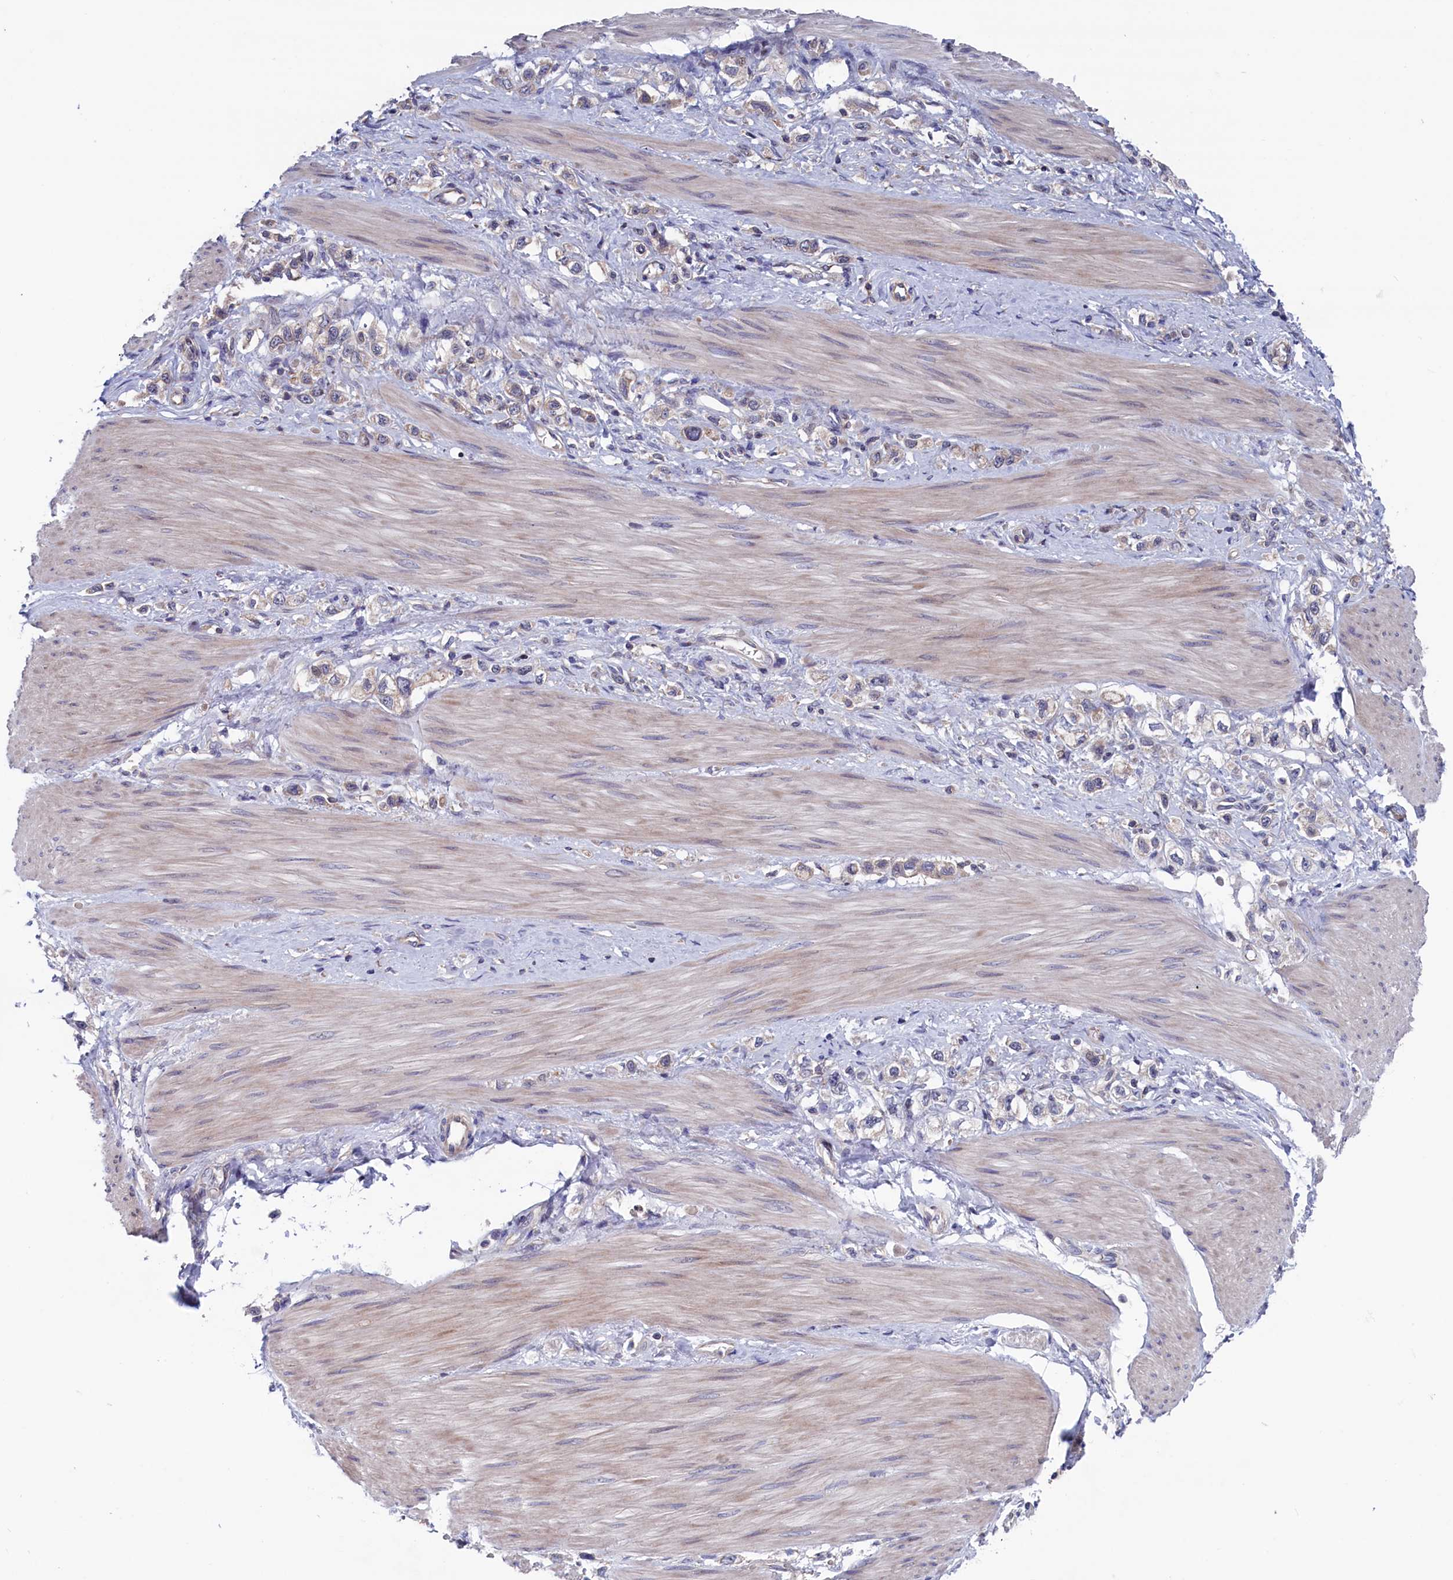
{"staining": {"intensity": "weak", "quantity": "<25%", "location": "cytoplasmic/membranous"}, "tissue": "stomach cancer", "cell_type": "Tumor cells", "image_type": "cancer", "snomed": [{"axis": "morphology", "description": "Adenocarcinoma, NOS"}, {"axis": "topography", "description": "Stomach"}], "caption": "Tumor cells are negative for protein expression in human stomach cancer.", "gene": "SPATA13", "patient": {"sex": "female", "age": 65}}